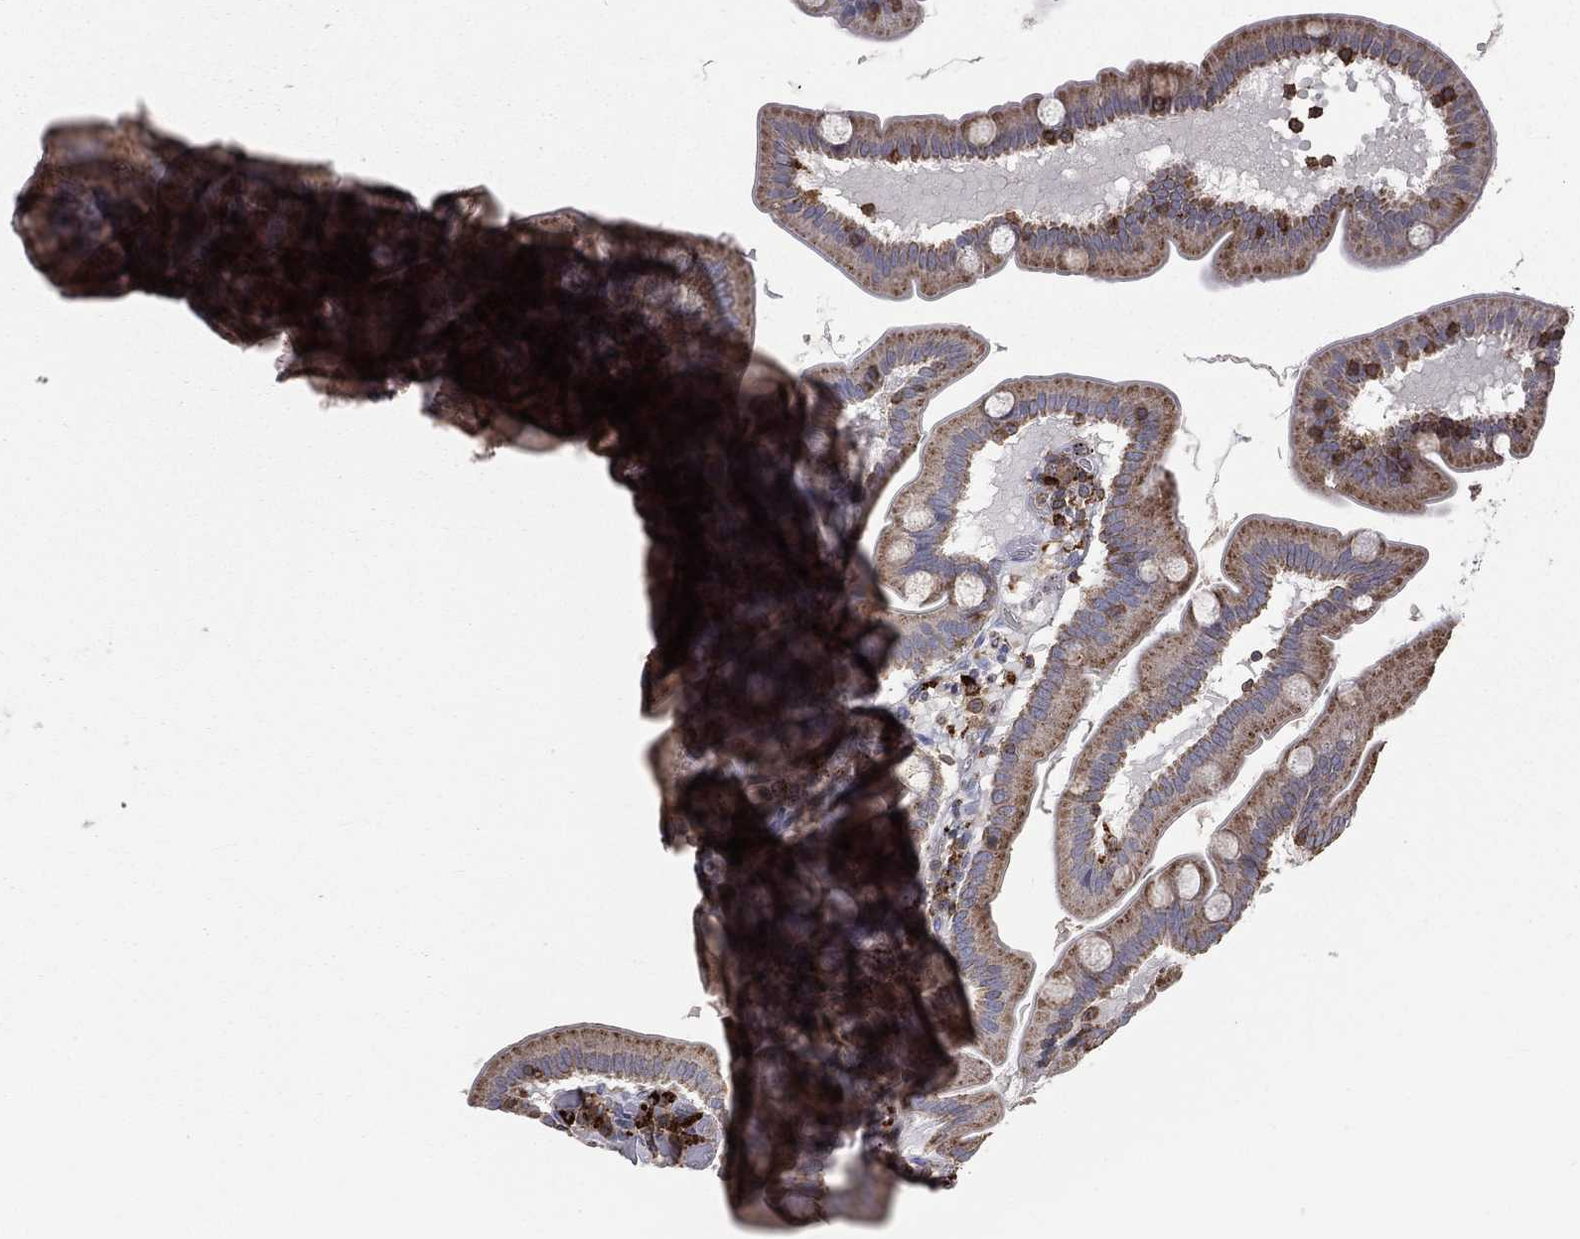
{"staining": {"intensity": "moderate", "quantity": "25%-75%", "location": "cytoplasmic/membranous"}, "tissue": "duodenum", "cell_type": "Glandular cells", "image_type": "normal", "snomed": [{"axis": "morphology", "description": "Normal tissue, NOS"}, {"axis": "topography", "description": "Duodenum"}], "caption": "Immunohistochemistry (IHC) (DAB) staining of benign duodenum exhibits moderate cytoplasmic/membranous protein expression in approximately 25%-75% of glandular cells. The protein of interest is shown in brown color, while the nuclei are stained blue.", "gene": "RIN3", "patient": {"sex": "male", "age": 59}}